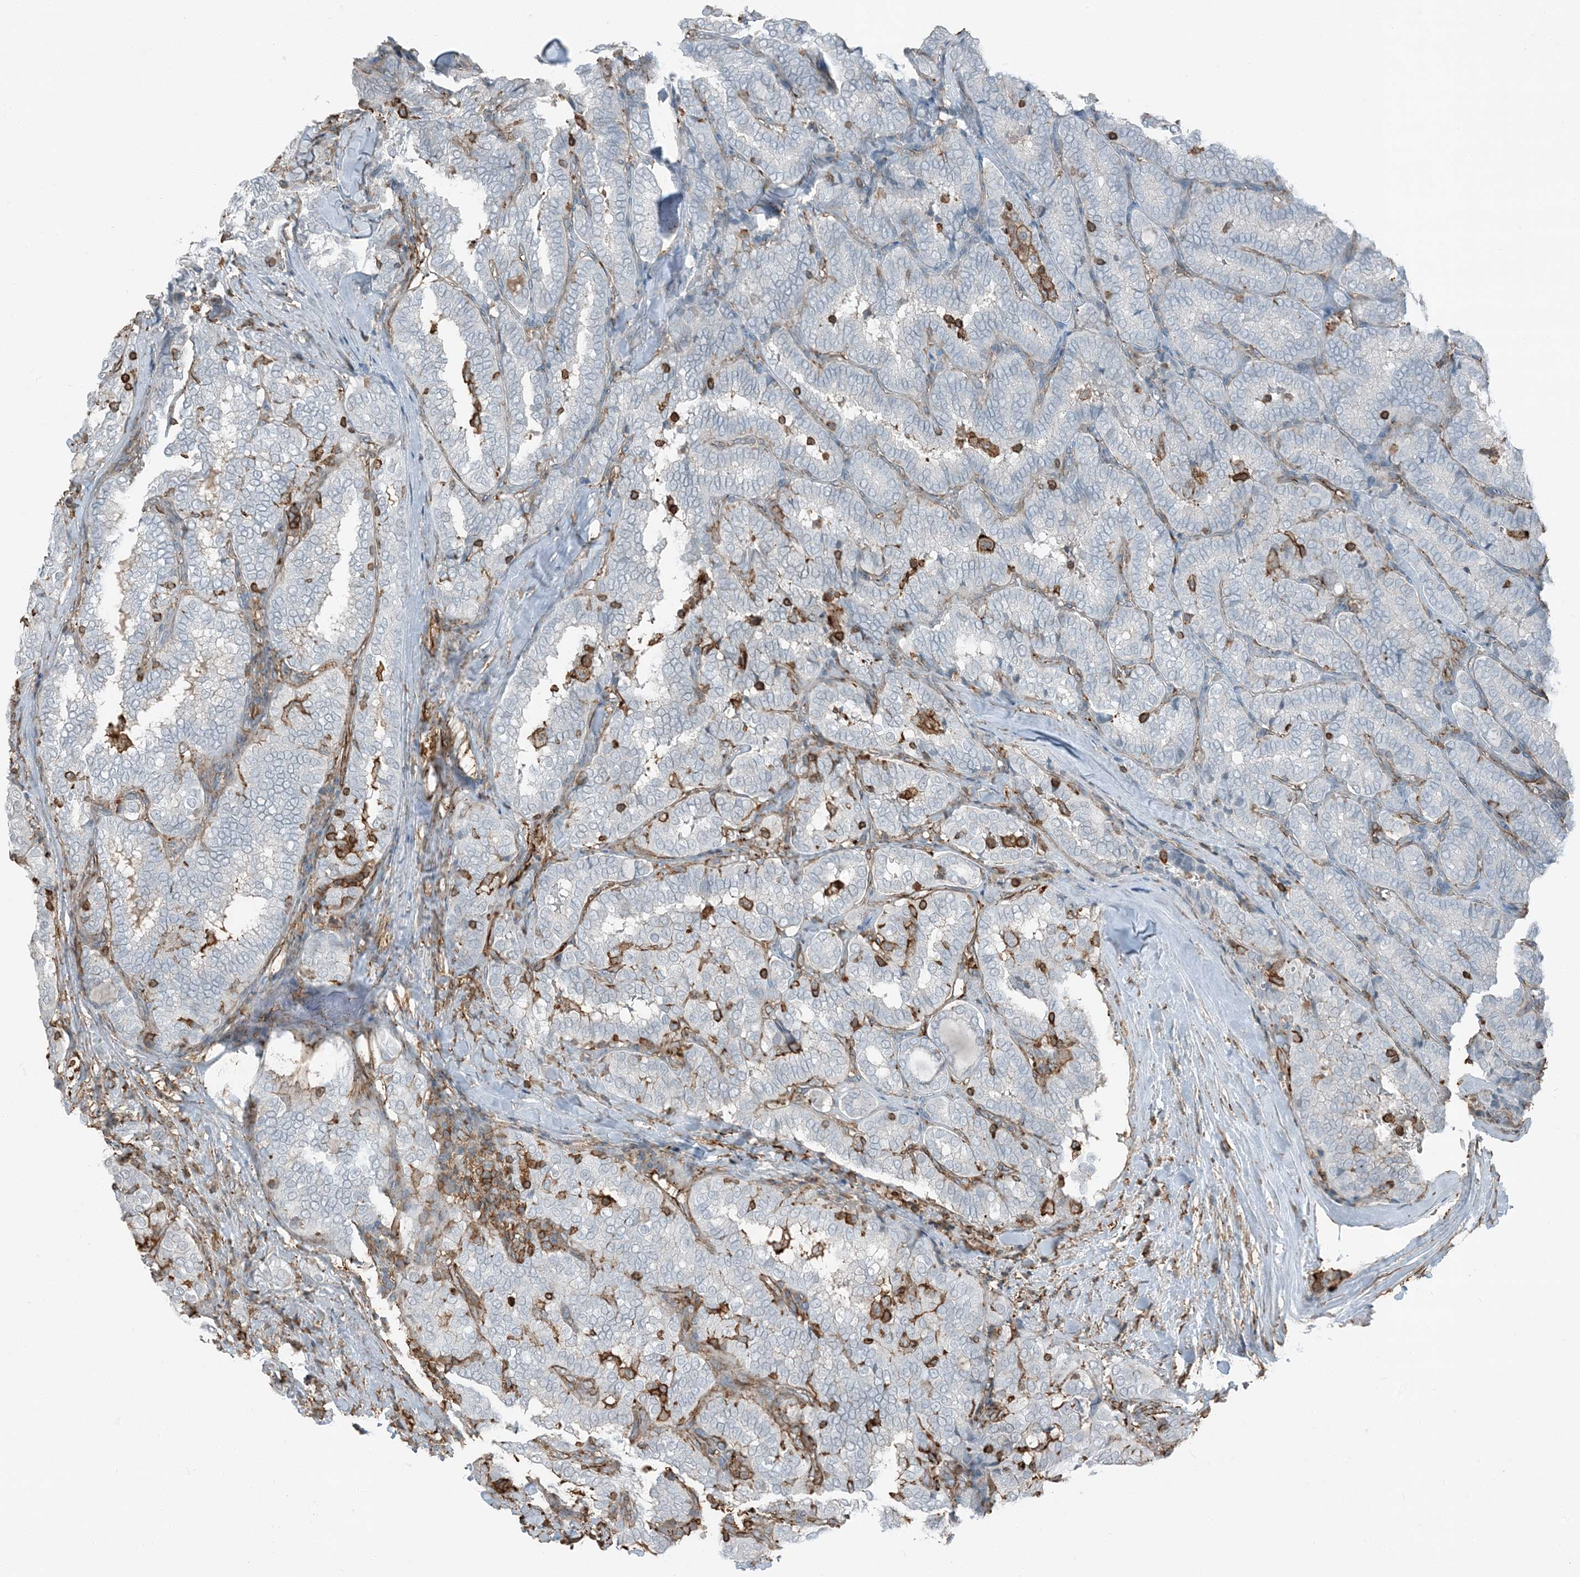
{"staining": {"intensity": "negative", "quantity": "none", "location": "none"}, "tissue": "thyroid cancer", "cell_type": "Tumor cells", "image_type": "cancer", "snomed": [{"axis": "morphology", "description": "Normal tissue, NOS"}, {"axis": "morphology", "description": "Papillary adenocarcinoma, NOS"}, {"axis": "topography", "description": "Thyroid gland"}], "caption": "Immunohistochemistry (IHC) of human thyroid papillary adenocarcinoma displays no staining in tumor cells.", "gene": "APOBEC3C", "patient": {"sex": "female", "age": 30}}